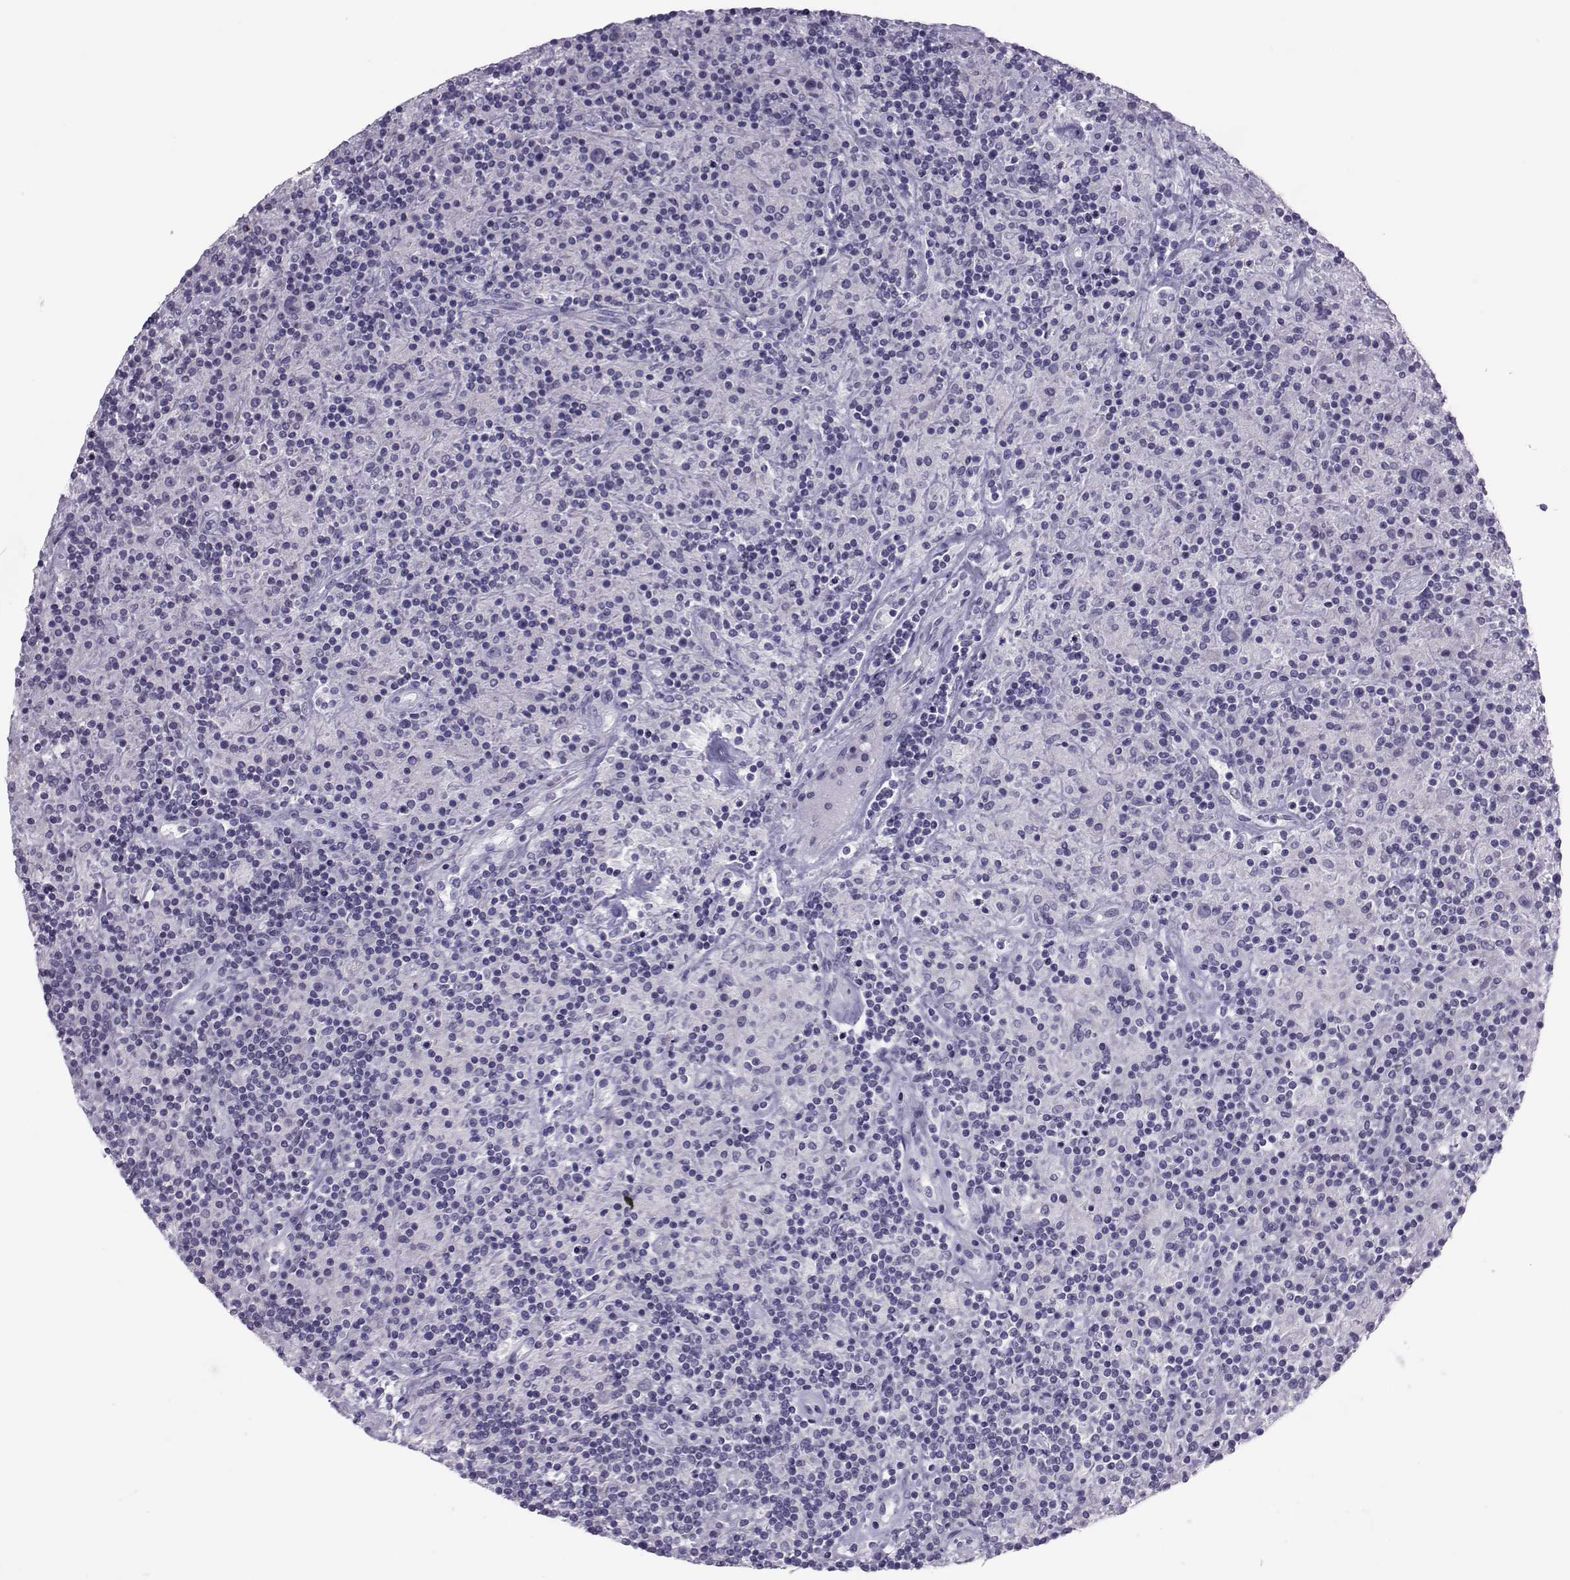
{"staining": {"intensity": "negative", "quantity": "none", "location": "none"}, "tissue": "lymphoma", "cell_type": "Tumor cells", "image_type": "cancer", "snomed": [{"axis": "morphology", "description": "Hodgkin's disease, NOS"}, {"axis": "topography", "description": "Lymph node"}], "caption": "This is an IHC micrograph of lymphoma. There is no positivity in tumor cells.", "gene": "TRPM7", "patient": {"sex": "male", "age": 70}}